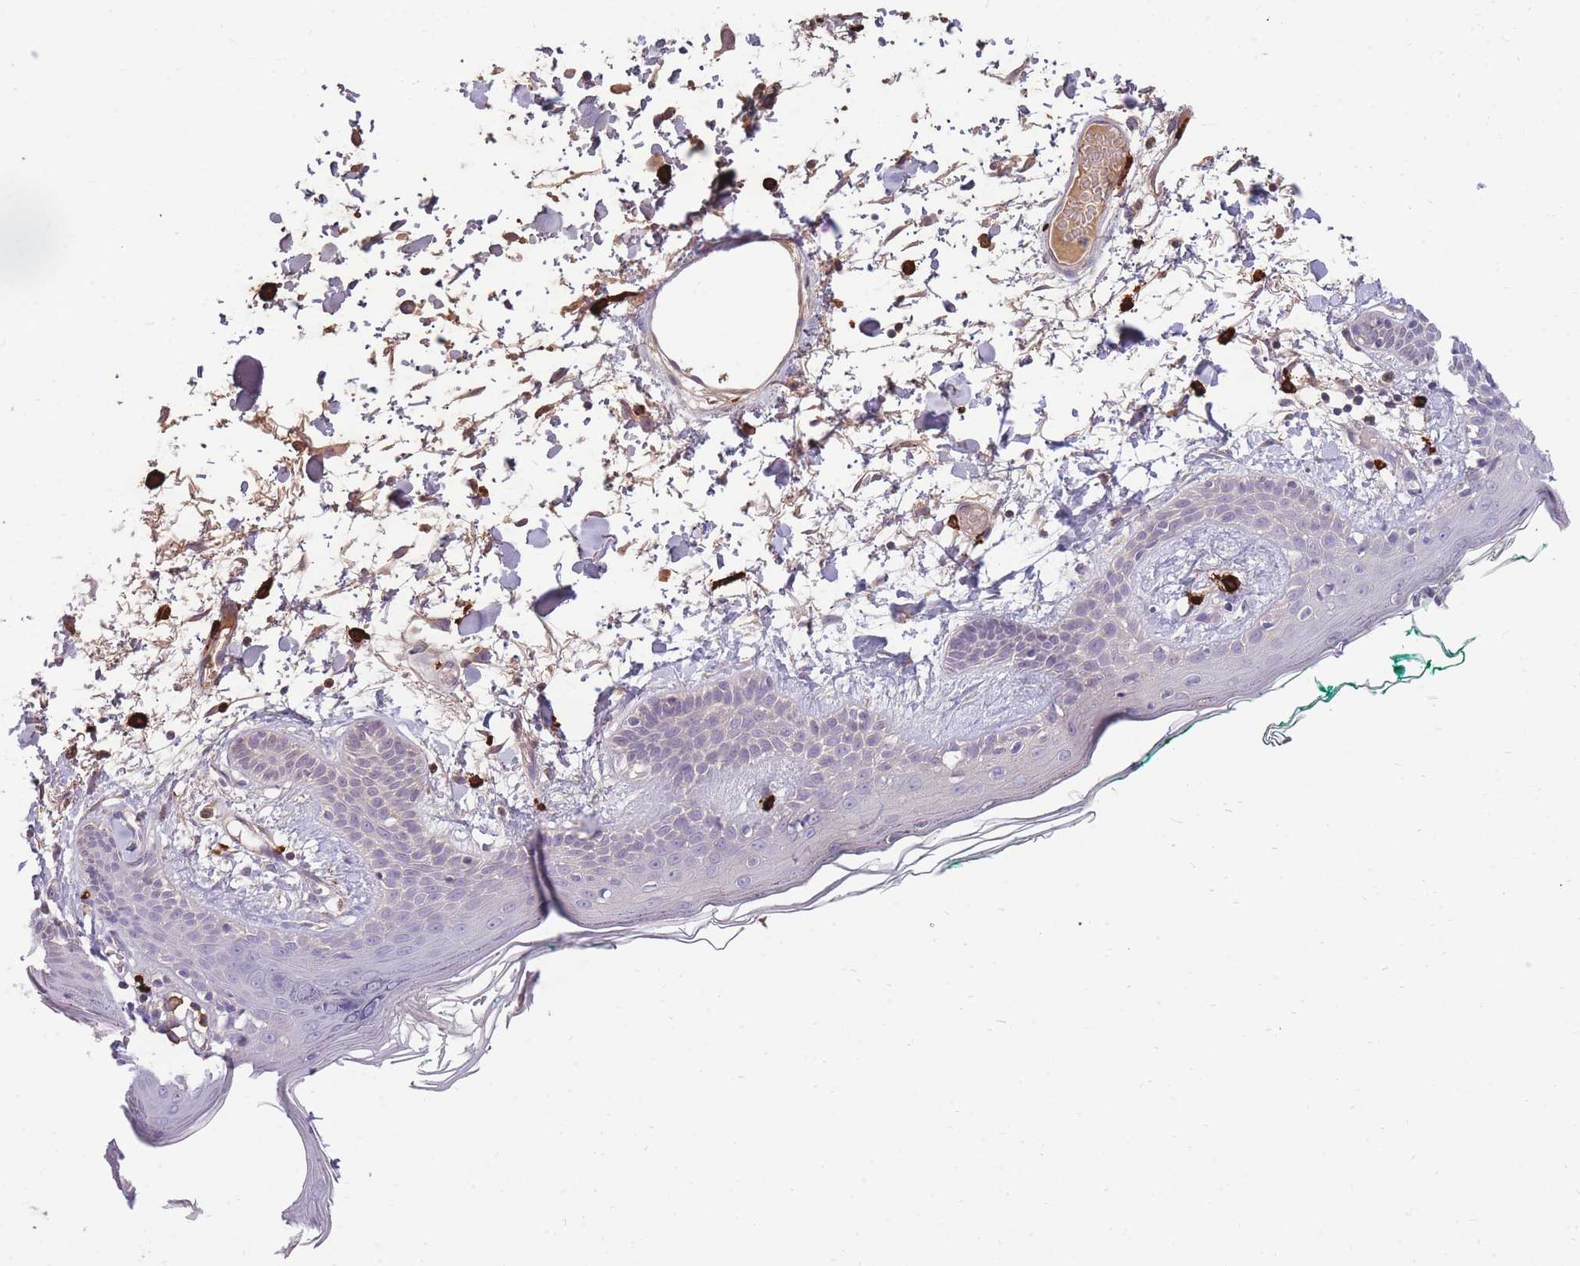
{"staining": {"intensity": "negative", "quantity": "none", "location": "none"}, "tissue": "skin", "cell_type": "Fibroblasts", "image_type": "normal", "snomed": [{"axis": "morphology", "description": "Normal tissue, NOS"}, {"axis": "topography", "description": "Skin"}], "caption": "Fibroblasts are negative for brown protein staining in normal skin. (DAB immunohistochemistry visualized using brightfield microscopy, high magnification).", "gene": "TPSD1", "patient": {"sex": "male", "age": 79}}